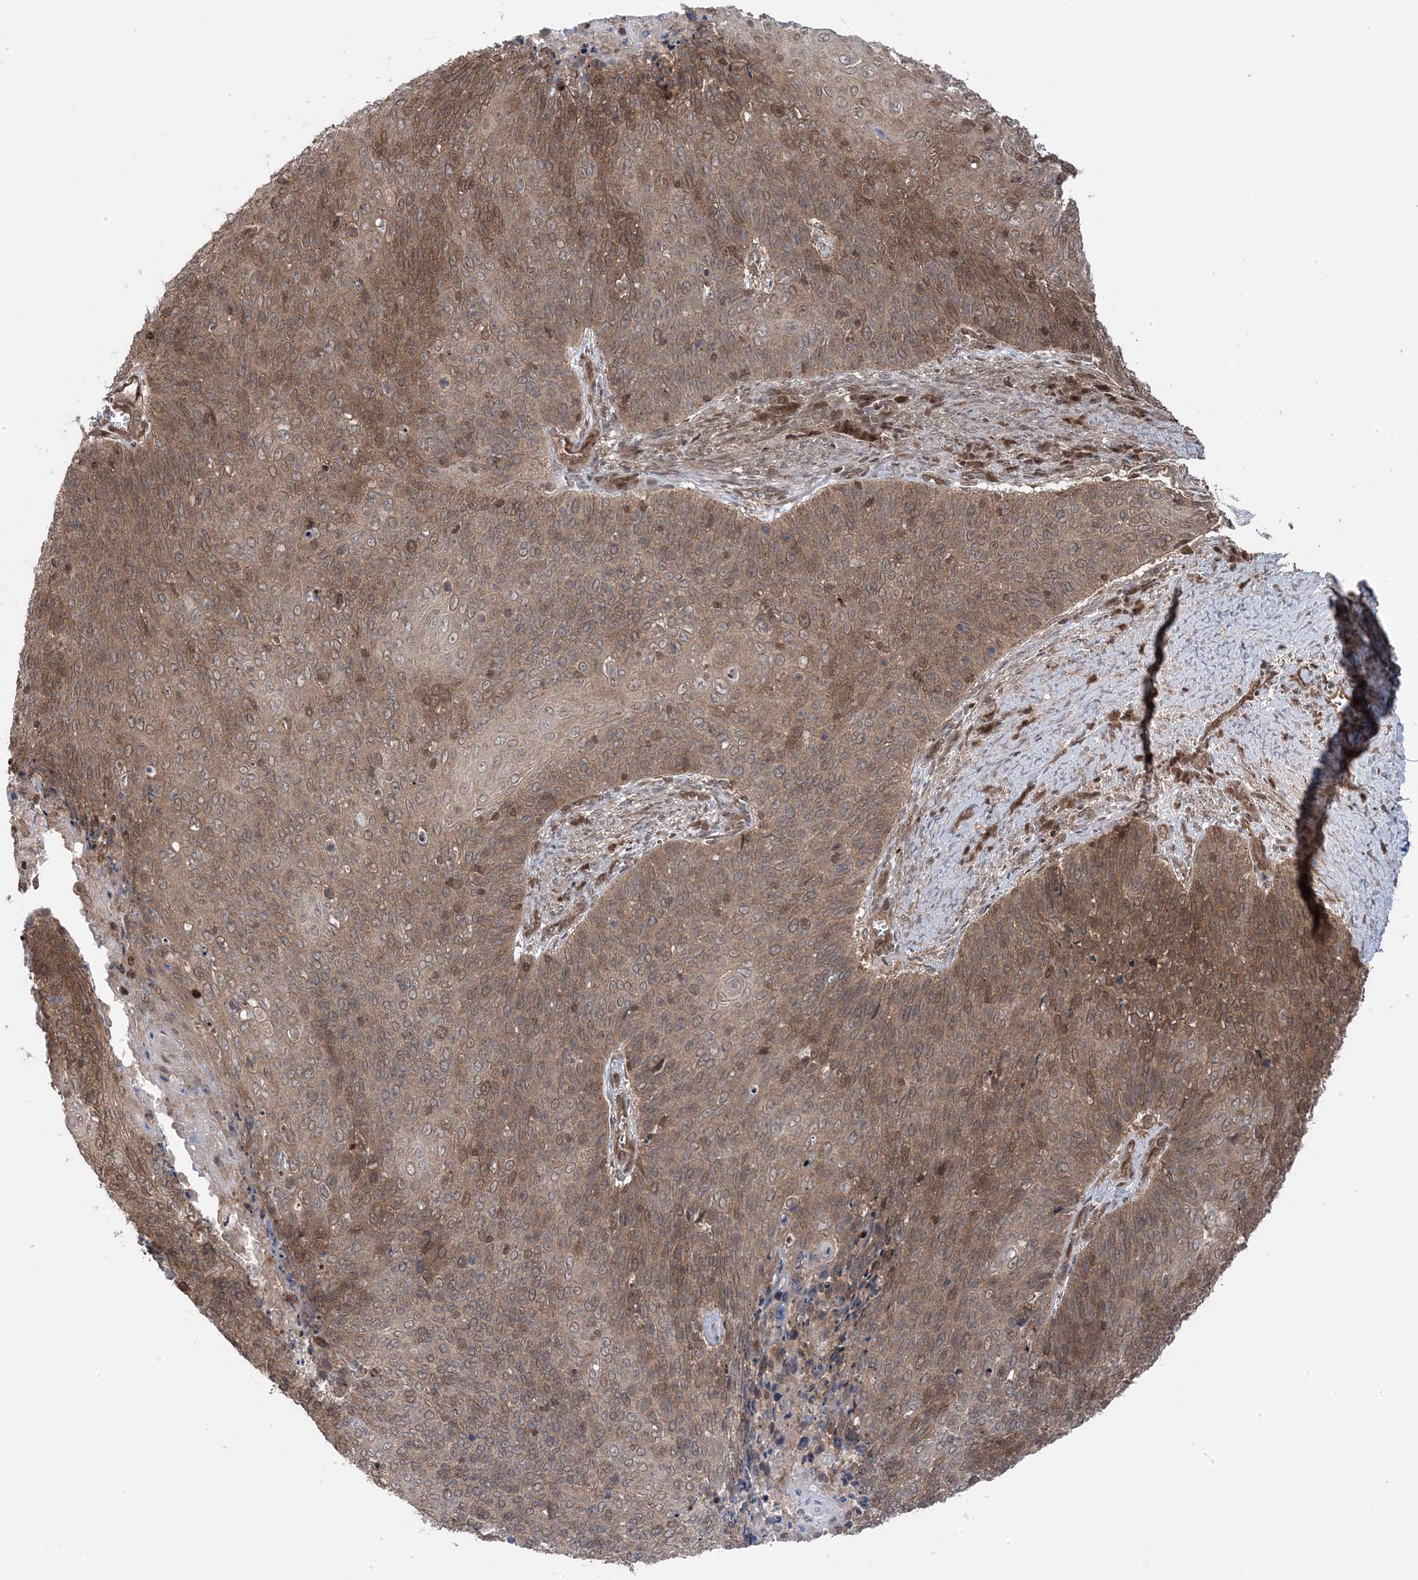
{"staining": {"intensity": "moderate", "quantity": "25%-75%", "location": "cytoplasmic/membranous"}, "tissue": "cervical cancer", "cell_type": "Tumor cells", "image_type": "cancer", "snomed": [{"axis": "morphology", "description": "Squamous cell carcinoma, NOS"}, {"axis": "topography", "description": "Cervix"}], "caption": "IHC histopathology image of cervical squamous cell carcinoma stained for a protein (brown), which displays medium levels of moderate cytoplasmic/membranous positivity in approximately 25%-75% of tumor cells.", "gene": "MAPK1IP1L", "patient": {"sex": "female", "age": 39}}